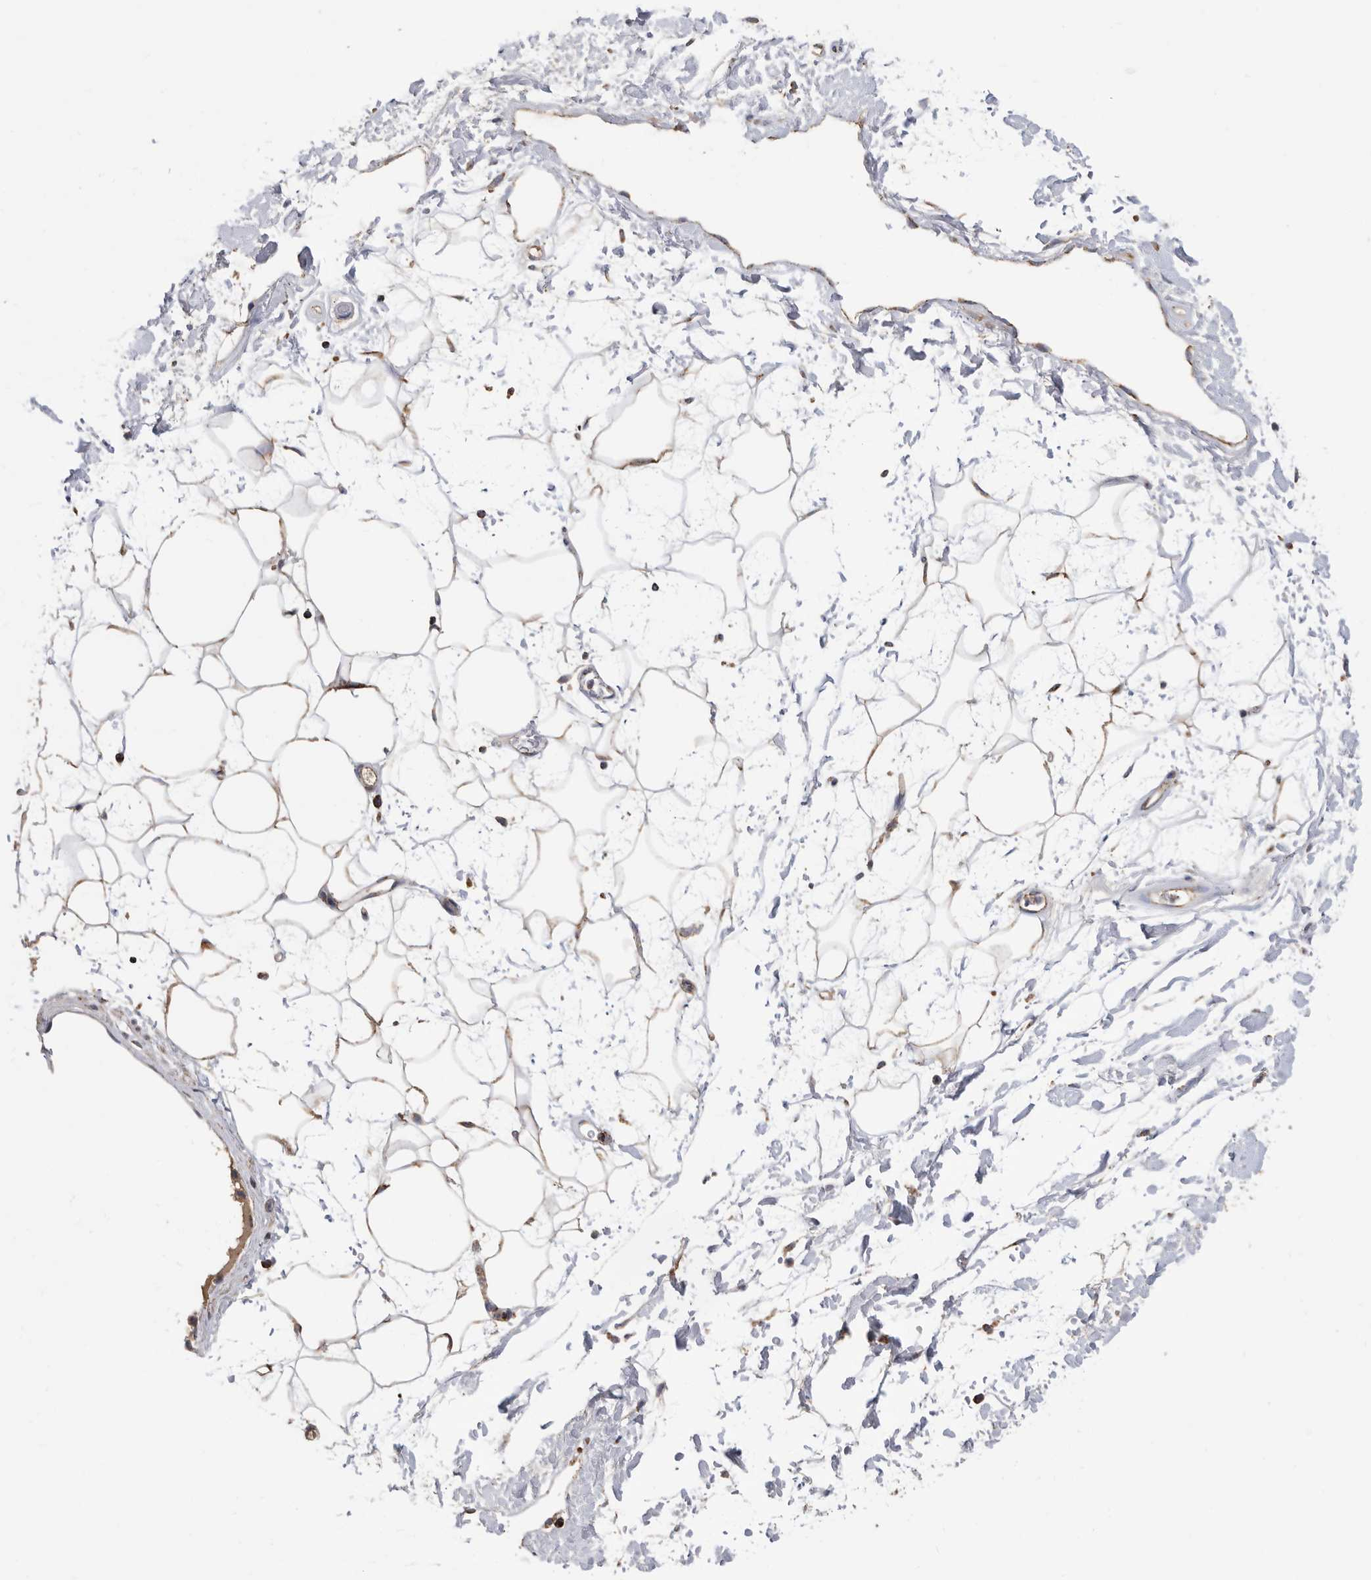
{"staining": {"intensity": "negative", "quantity": "none", "location": "none"}, "tissue": "adipose tissue", "cell_type": "Adipocytes", "image_type": "normal", "snomed": [{"axis": "morphology", "description": "Normal tissue, NOS"}, {"axis": "topography", "description": "Soft tissue"}], "caption": "Protein analysis of normal adipose tissue reveals no significant staining in adipocytes.", "gene": "WFDC1", "patient": {"sex": "male", "age": 72}}